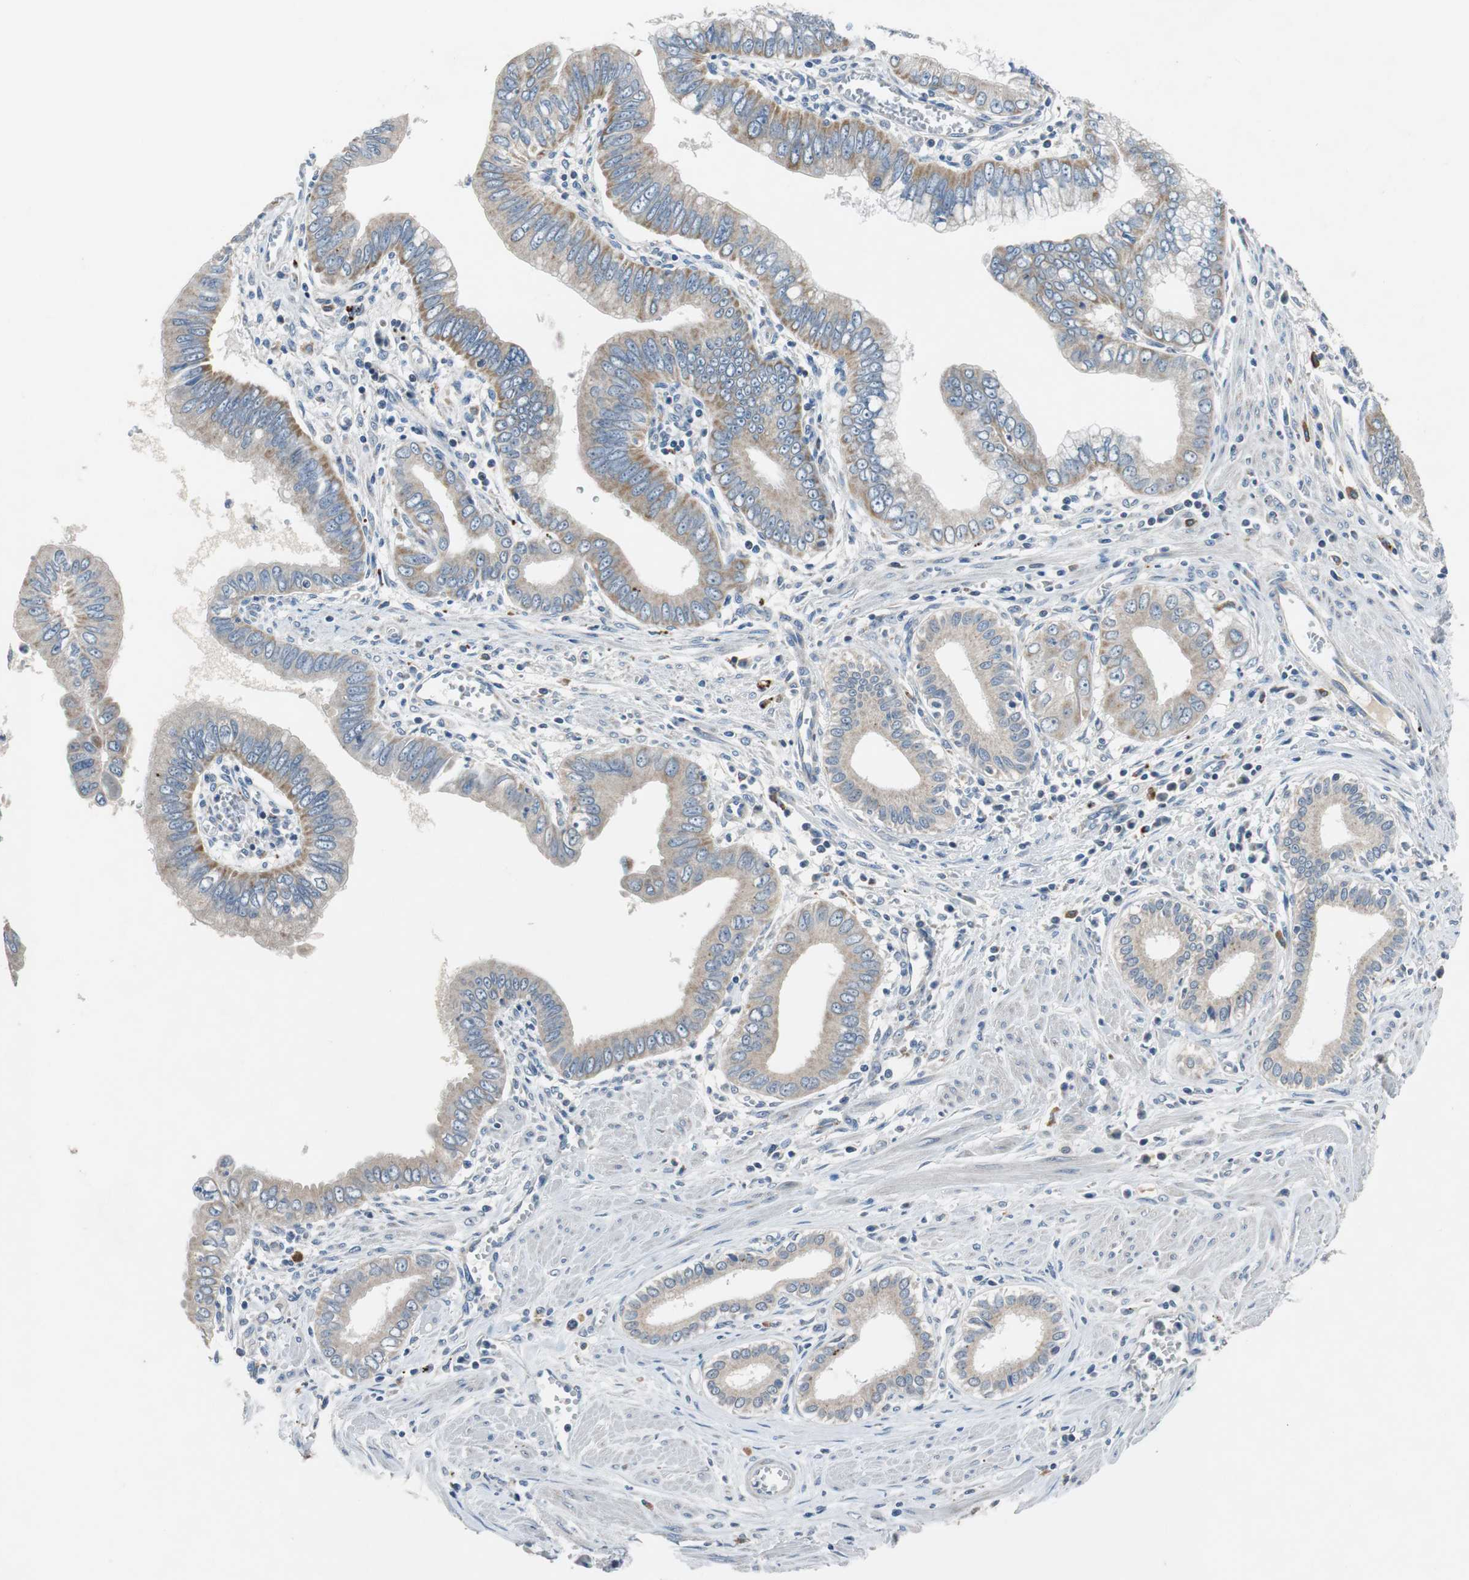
{"staining": {"intensity": "weak", "quantity": ">75%", "location": "cytoplasmic/membranous"}, "tissue": "pancreatic cancer", "cell_type": "Tumor cells", "image_type": "cancer", "snomed": [{"axis": "morphology", "description": "Normal tissue, NOS"}, {"axis": "topography", "description": "Lymph node"}], "caption": "This is an image of IHC staining of pancreatic cancer, which shows weak positivity in the cytoplasmic/membranous of tumor cells.", "gene": "NLGN1", "patient": {"sex": "male", "age": 50}}